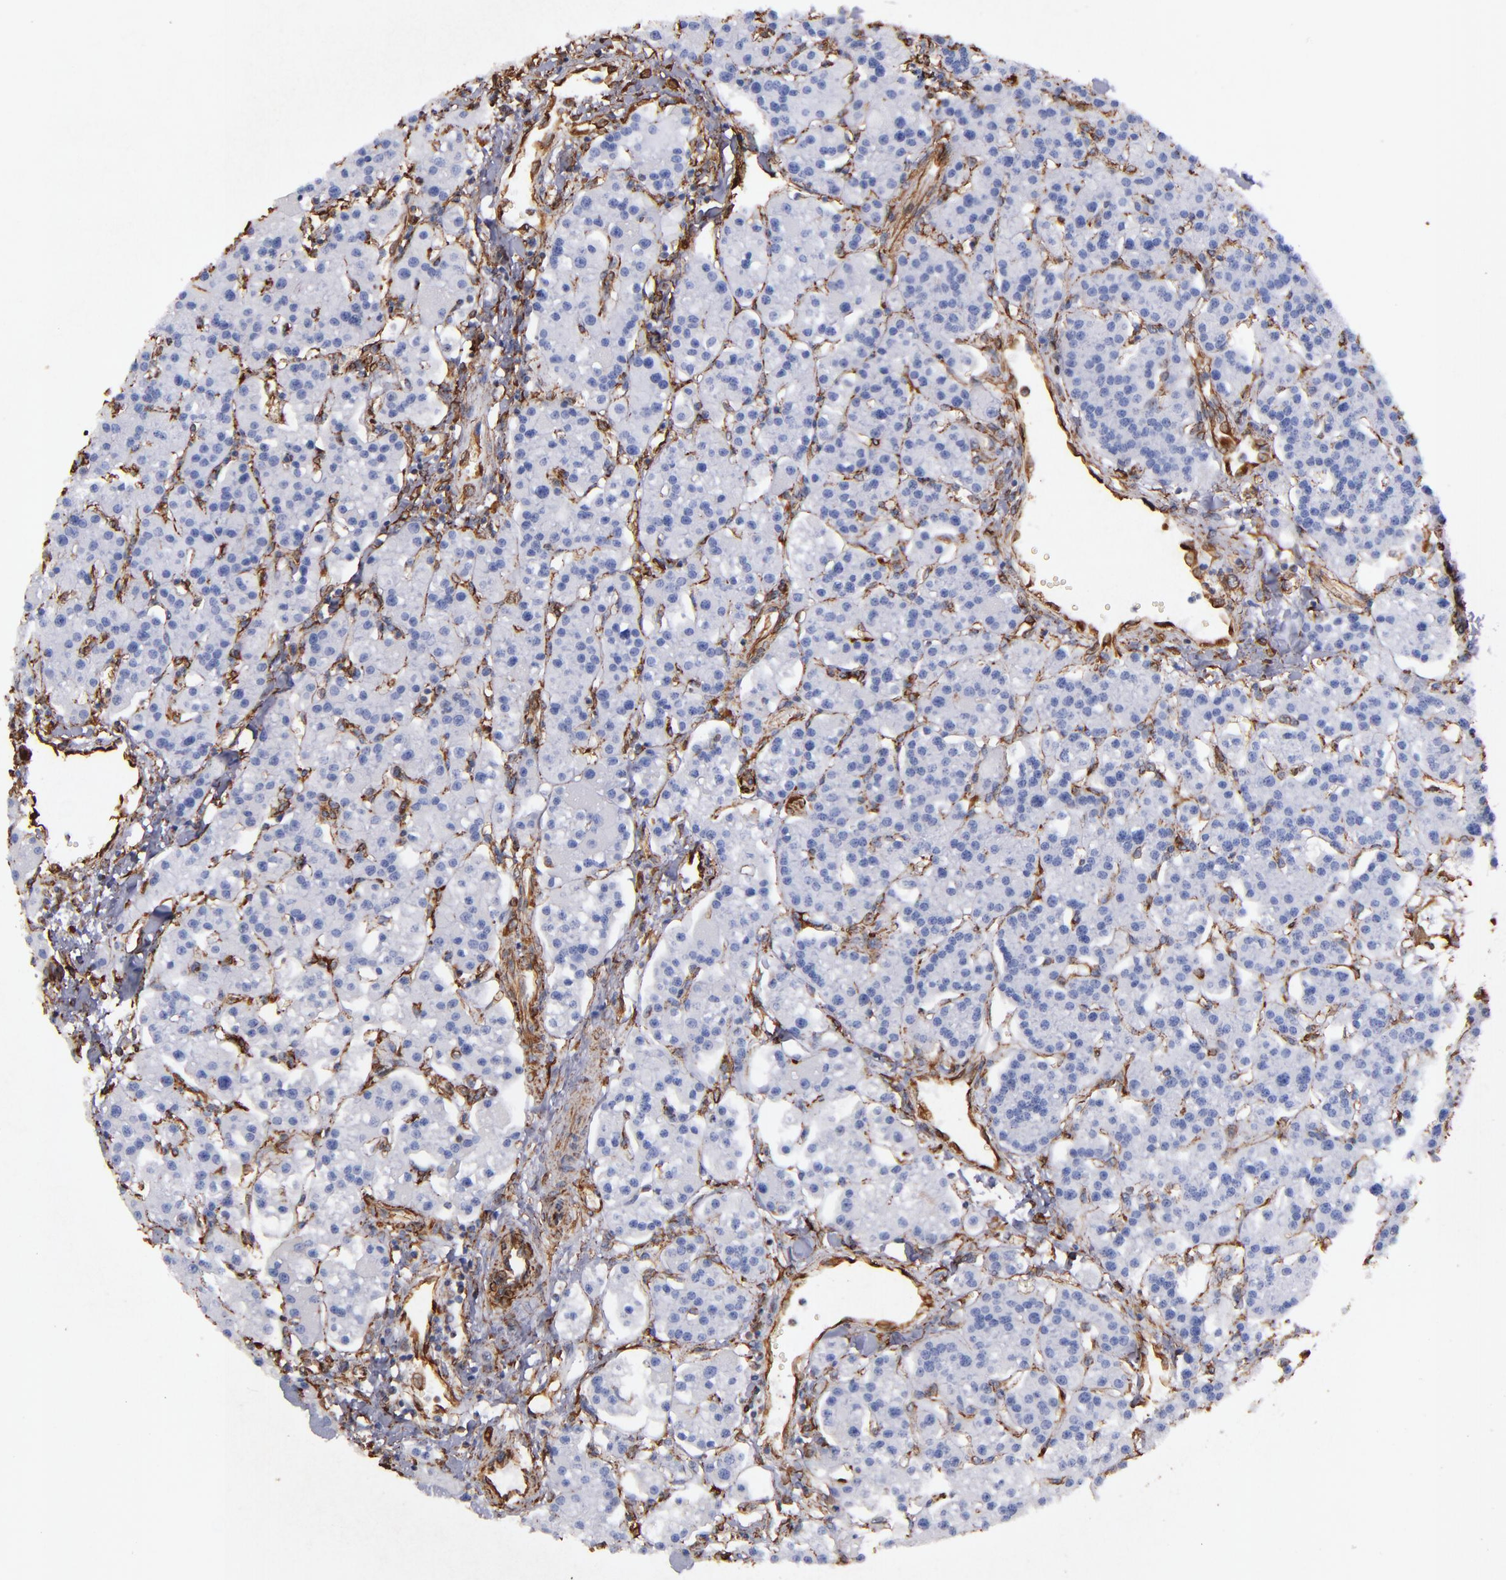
{"staining": {"intensity": "negative", "quantity": "none", "location": "none"}, "tissue": "parathyroid gland", "cell_type": "Glandular cells", "image_type": "normal", "snomed": [{"axis": "morphology", "description": "Normal tissue, NOS"}, {"axis": "topography", "description": "Parathyroid gland"}], "caption": "High power microscopy photomicrograph of an immunohistochemistry (IHC) micrograph of unremarkable parathyroid gland, revealing no significant expression in glandular cells. Nuclei are stained in blue.", "gene": "VIM", "patient": {"sex": "female", "age": 58}}